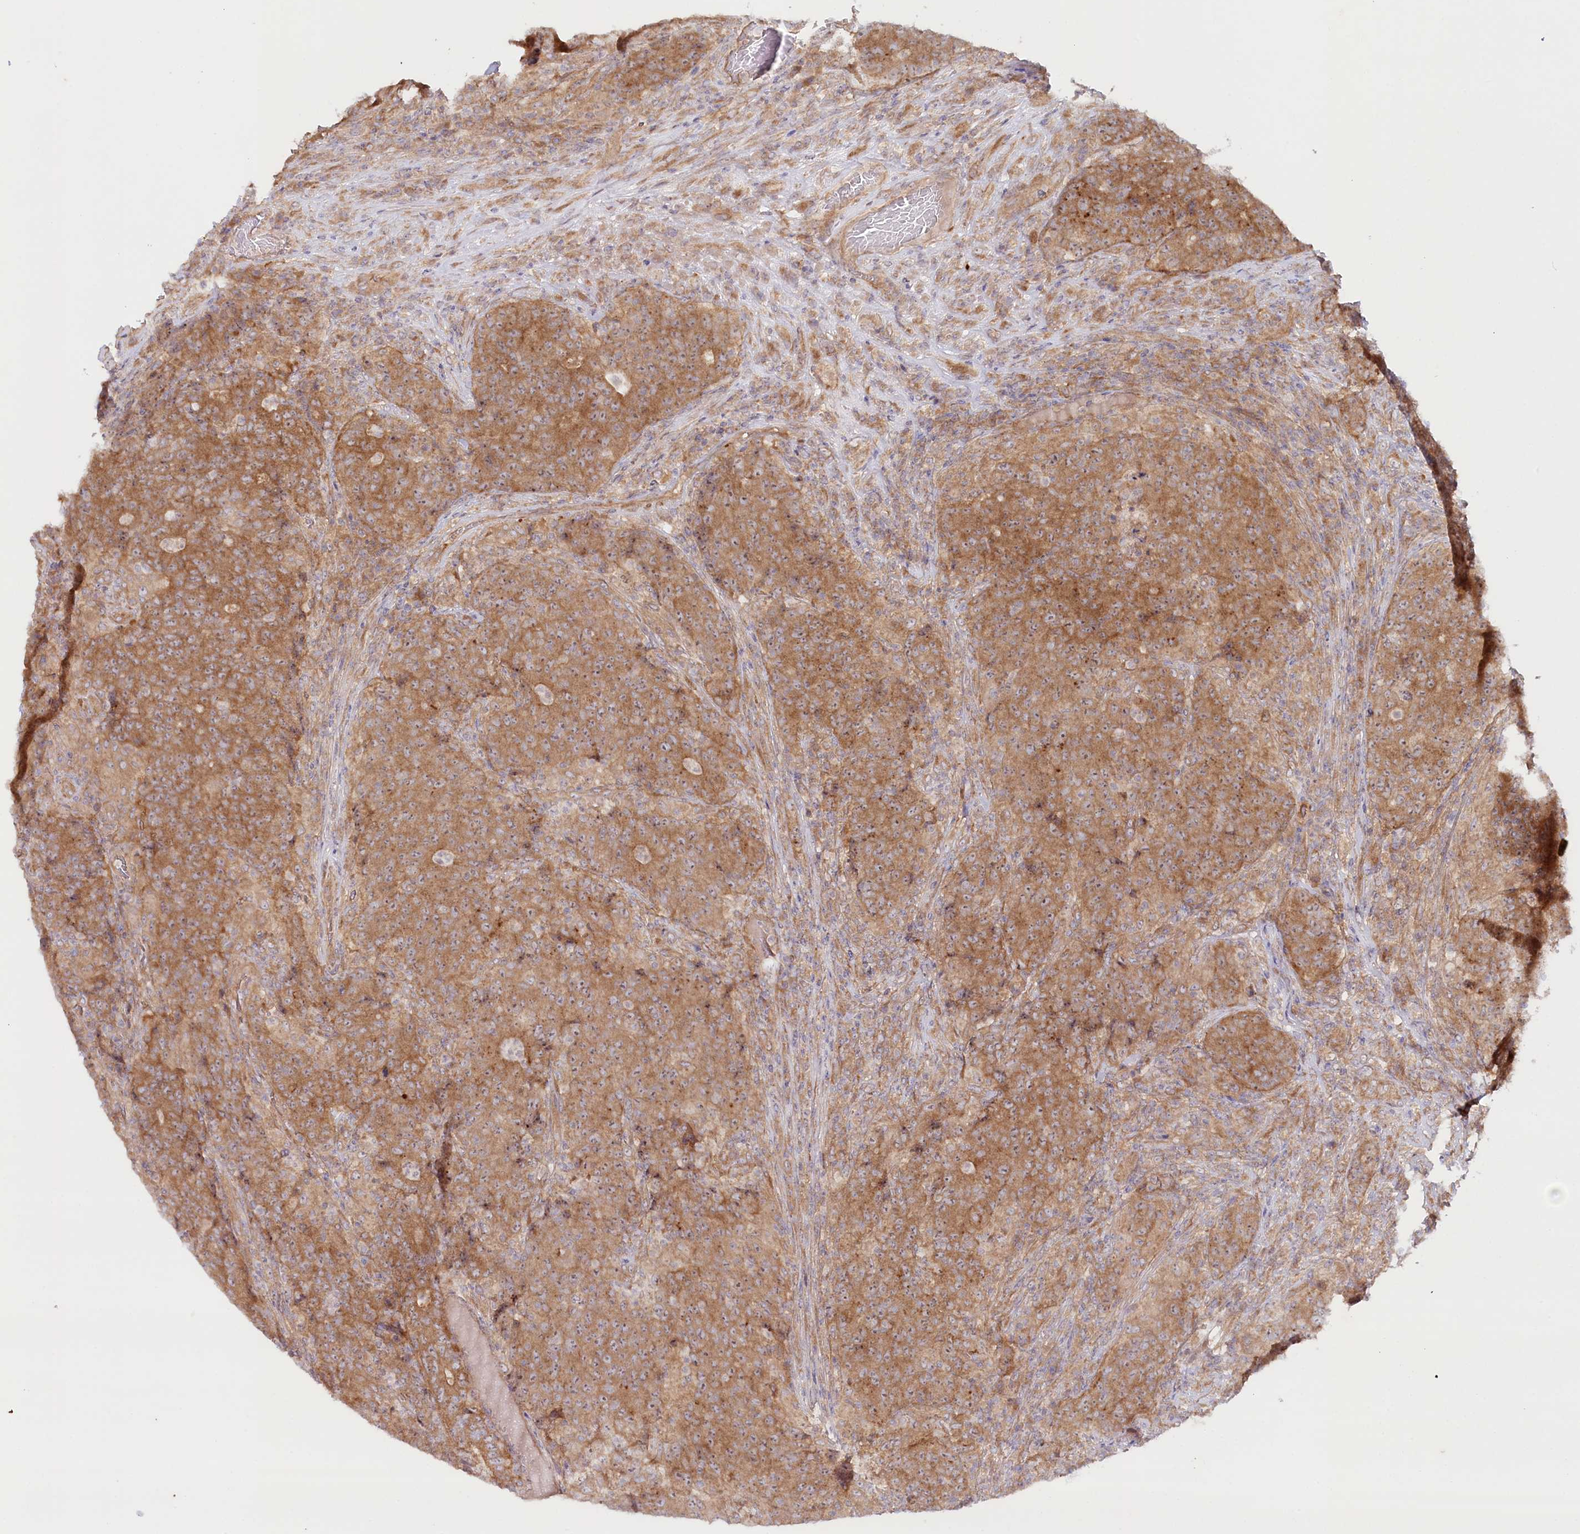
{"staining": {"intensity": "moderate", "quantity": ">75%", "location": "cytoplasmic/membranous"}, "tissue": "colorectal cancer", "cell_type": "Tumor cells", "image_type": "cancer", "snomed": [{"axis": "morphology", "description": "Adenocarcinoma, NOS"}, {"axis": "topography", "description": "Colon"}], "caption": "IHC micrograph of human colorectal cancer (adenocarcinoma) stained for a protein (brown), which demonstrates medium levels of moderate cytoplasmic/membranous expression in approximately >75% of tumor cells.", "gene": "TNIP1", "patient": {"sex": "female", "age": 75}}